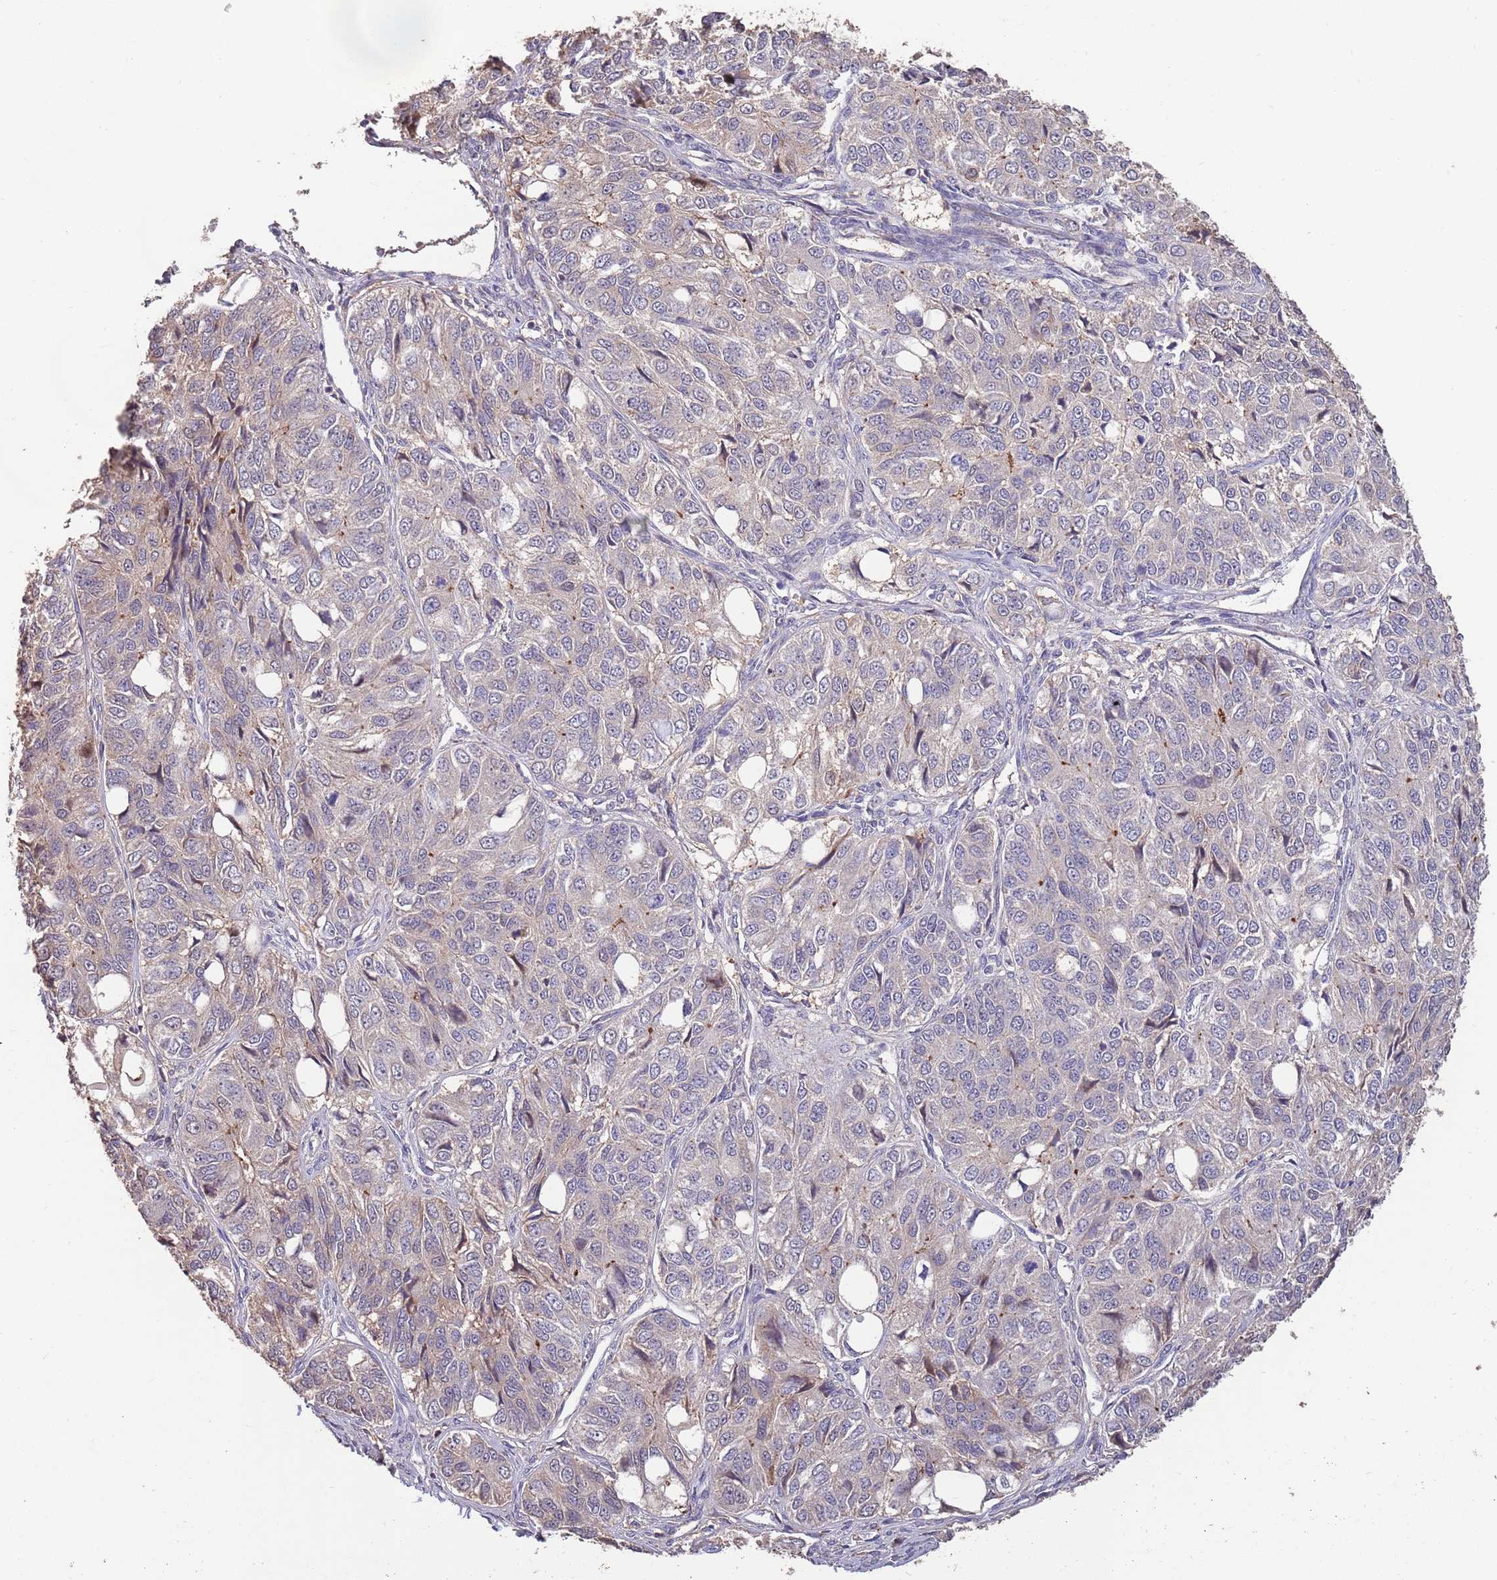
{"staining": {"intensity": "weak", "quantity": "<25%", "location": "cytoplasmic/membranous"}, "tissue": "ovarian cancer", "cell_type": "Tumor cells", "image_type": "cancer", "snomed": [{"axis": "morphology", "description": "Carcinoma, endometroid"}, {"axis": "topography", "description": "Ovary"}], "caption": "Ovarian cancer (endometroid carcinoma) stained for a protein using immunohistochemistry shows no expression tumor cells.", "gene": "MARVELD2", "patient": {"sex": "female", "age": 51}}